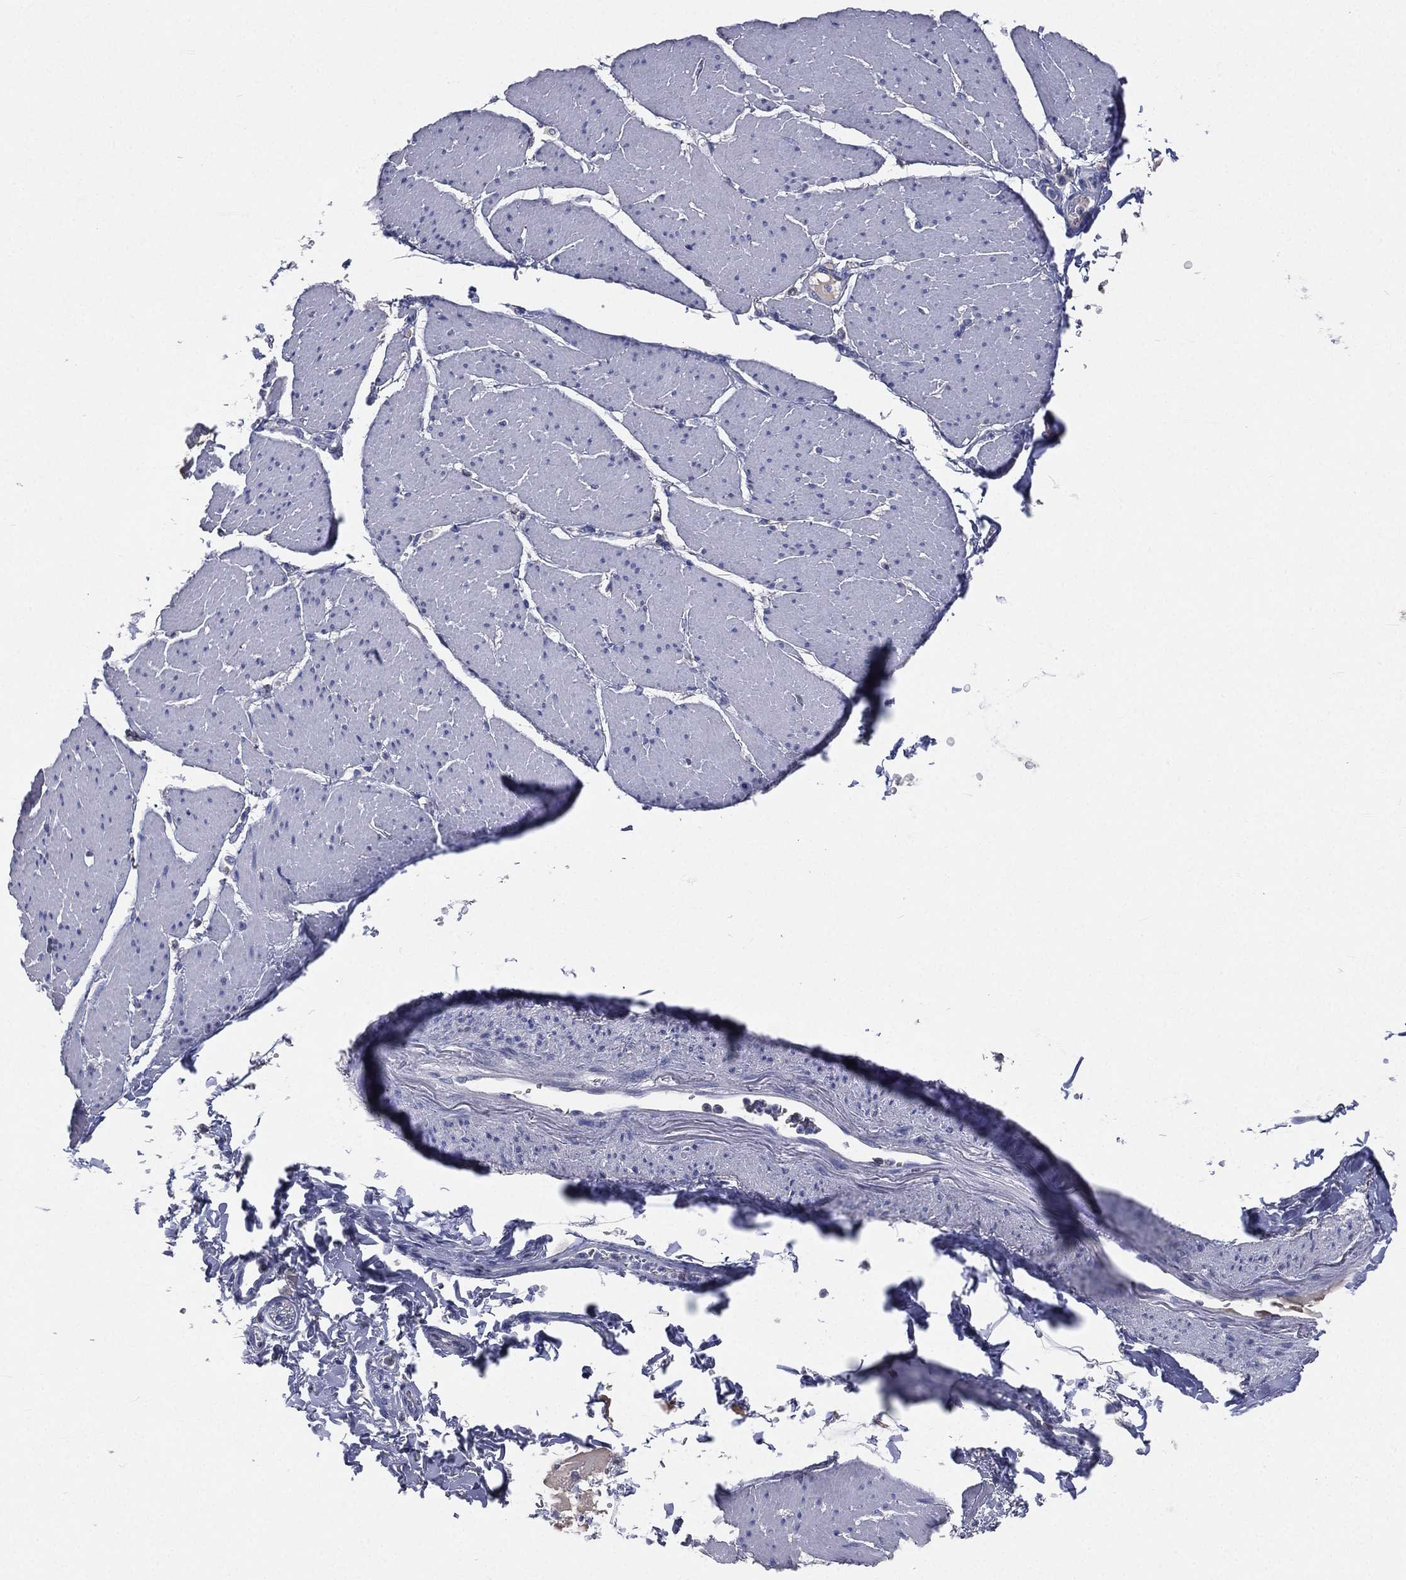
{"staining": {"intensity": "negative", "quantity": "none", "location": "none"}, "tissue": "smooth muscle", "cell_type": "Smooth muscle cells", "image_type": "normal", "snomed": [{"axis": "morphology", "description": "Normal tissue, NOS"}, {"axis": "topography", "description": "Smooth muscle"}, {"axis": "topography", "description": "Anal"}], "caption": "Immunohistochemistry (IHC) of unremarkable human smooth muscle shows no staining in smooth muscle cells.", "gene": "CD3D", "patient": {"sex": "male", "age": 83}}